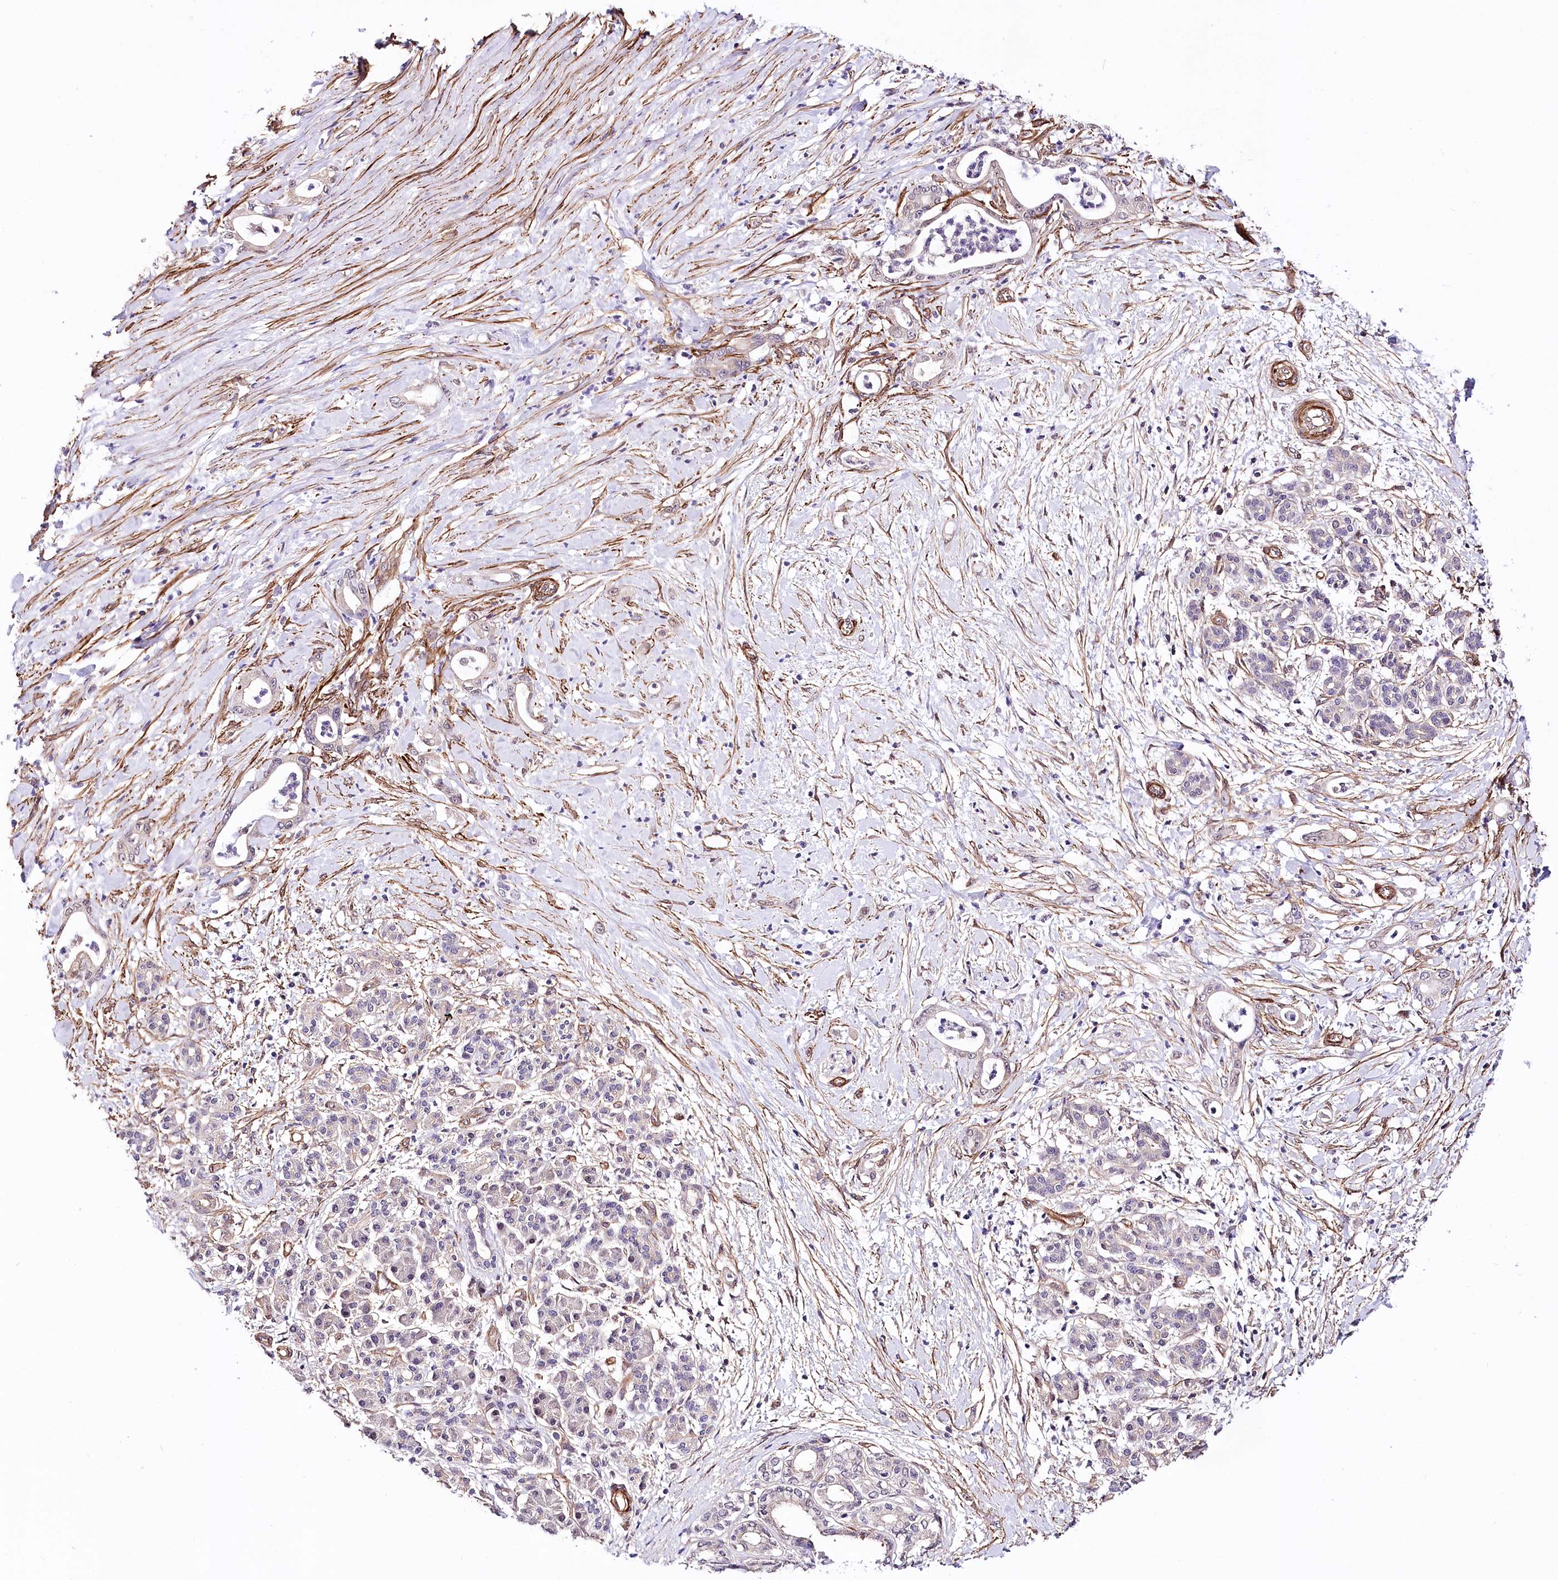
{"staining": {"intensity": "negative", "quantity": "none", "location": "none"}, "tissue": "pancreatic cancer", "cell_type": "Tumor cells", "image_type": "cancer", "snomed": [{"axis": "morphology", "description": "Adenocarcinoma, NOS"}, {"axis": "topography", "description": "Pancreas"}], "caption": "Immunohistochemical staining of pancreatic cancer (adenocarcinoma) displays no significant staining in tumor cells.", "gene": "PPP2R5B", "patient": {"sex": "female", "age": 55}}